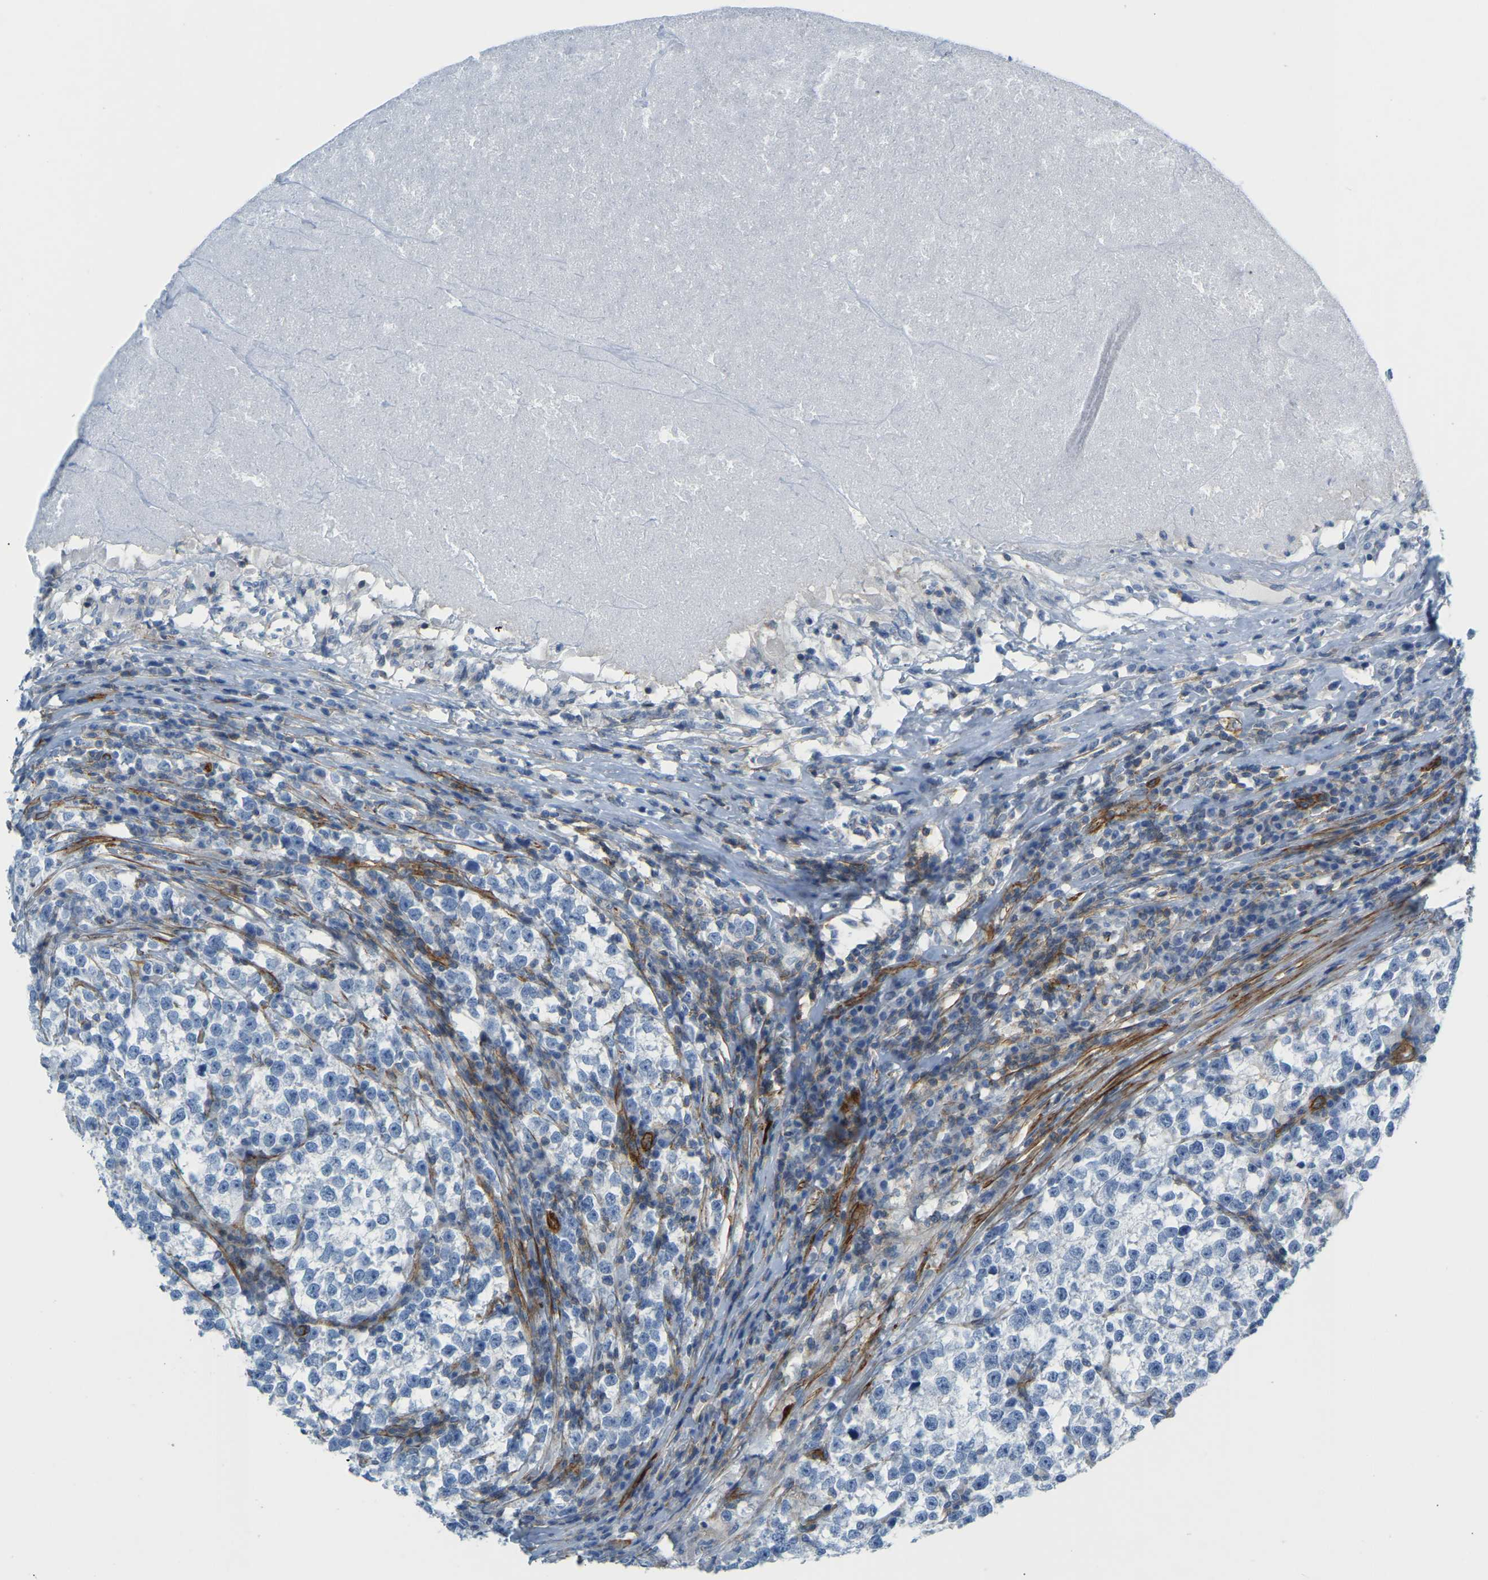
{"staining": {"intensity": "negative", "quantity": "none", "location": "none"}, "tissue": "testis cancer", "cell_type": "Tumor cells", "image_type": "cancer", "snomed": [{"axis": "morphology", "description": "Normal tissue, NOS"}, {"axis": "morphology", "description": "Seminoma, NOS"}, {"axis": "topography", "description": "Testis"}], "caption": "The immunohistochemistry (IHC) photomicrograph has no significant expression in tumor cells of testis cancer (seminoma) tissue.", "gene": "MYL3", "patient": {"sex": "male", "age": 43}}